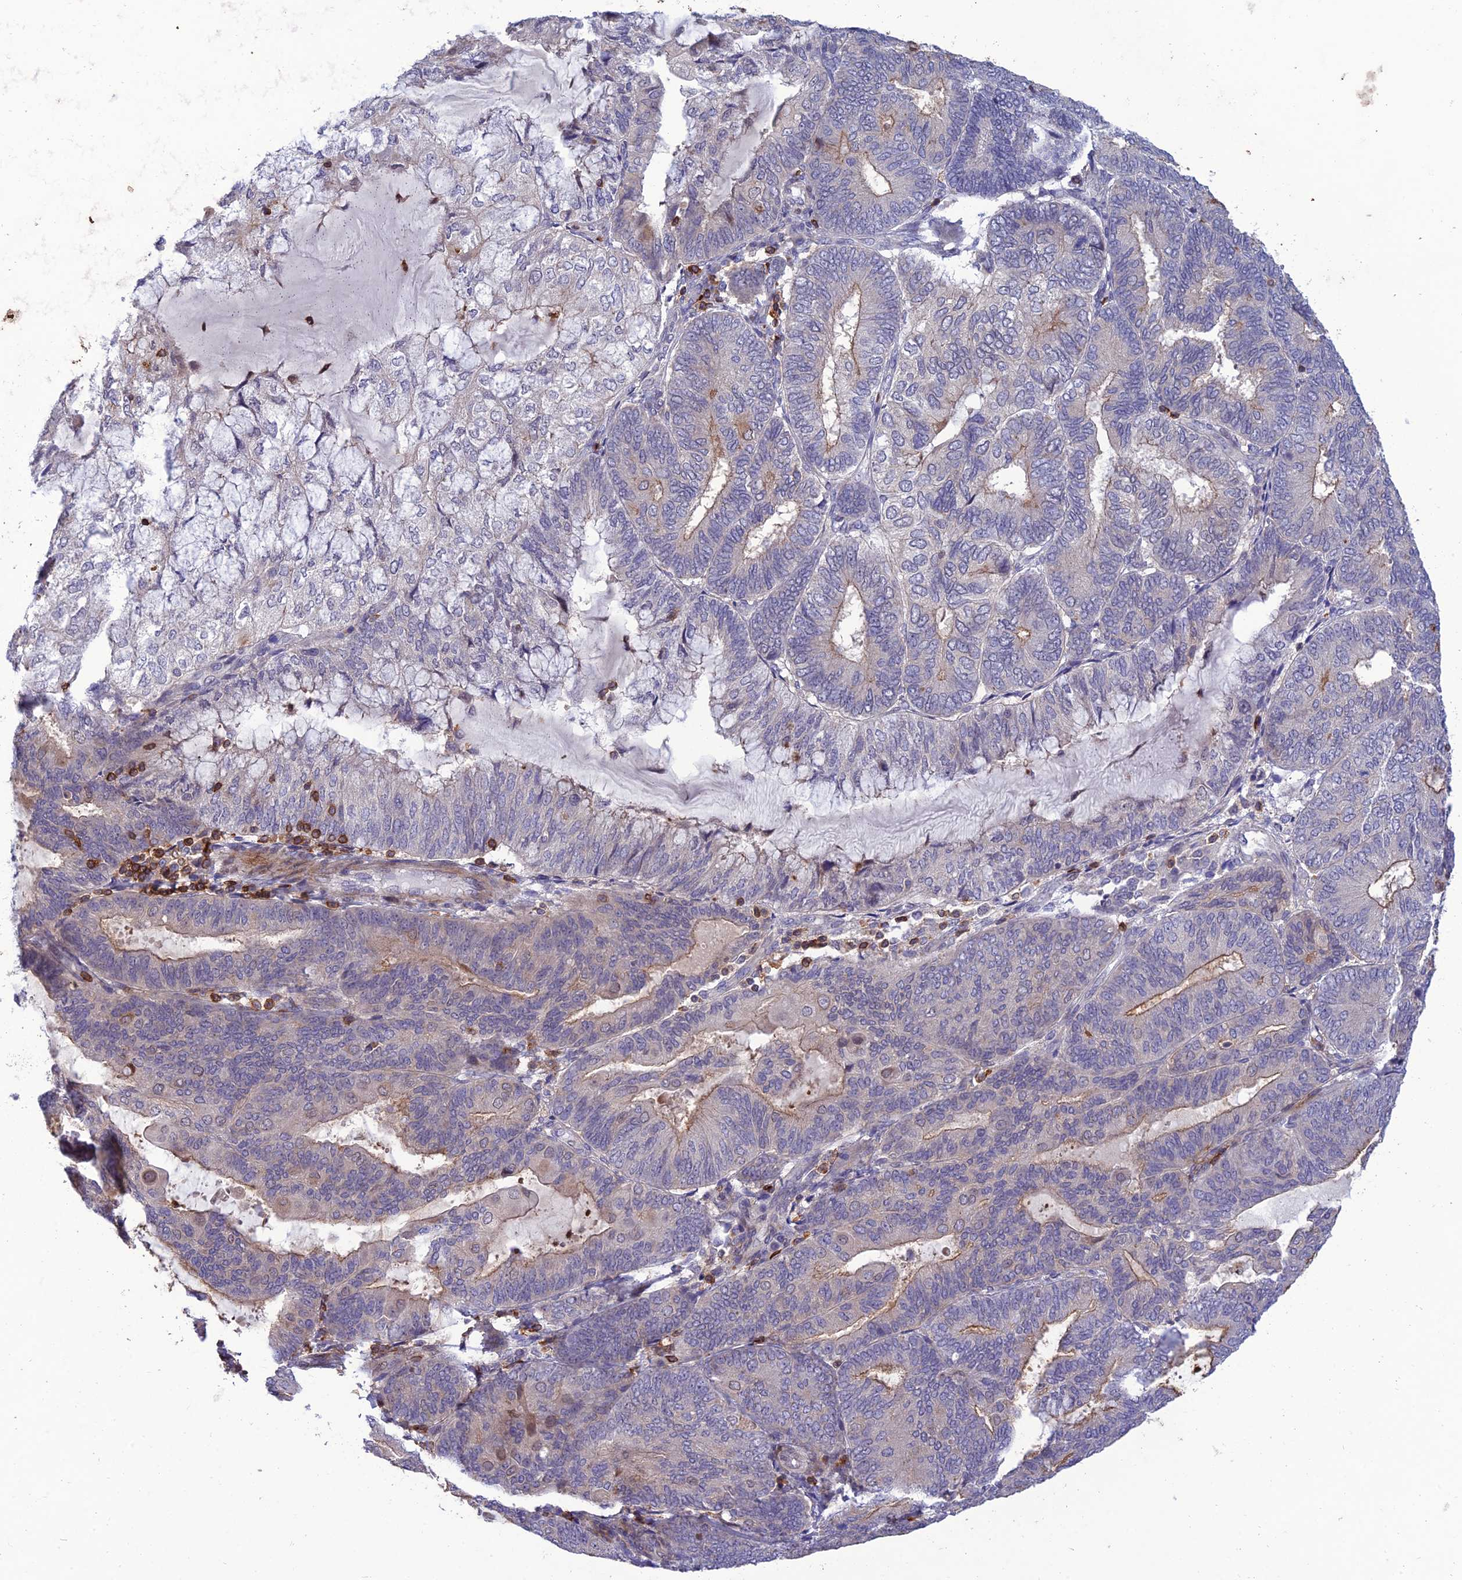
{"staining": {"intensity": "weak", "quantity": "<25%", "location": "cytoplasmic/membranous"}, "tissue": "endometrial cancer", "cell_type": "Tumor cells", "image_type": "cancer", "snomed": [{"axis": "morphology", "description": "Adenocarcinoma, NOS"}, {"axis": "topography", "description": "Endometrium"}], "caption": "Human adenocarcinoma (endometrial) stained for a protein using immunohistochemistry (IHC) displays no expression in tumor cells.", "gene": "FAM76A", "patient": {"sex": "female", "age": 81}}